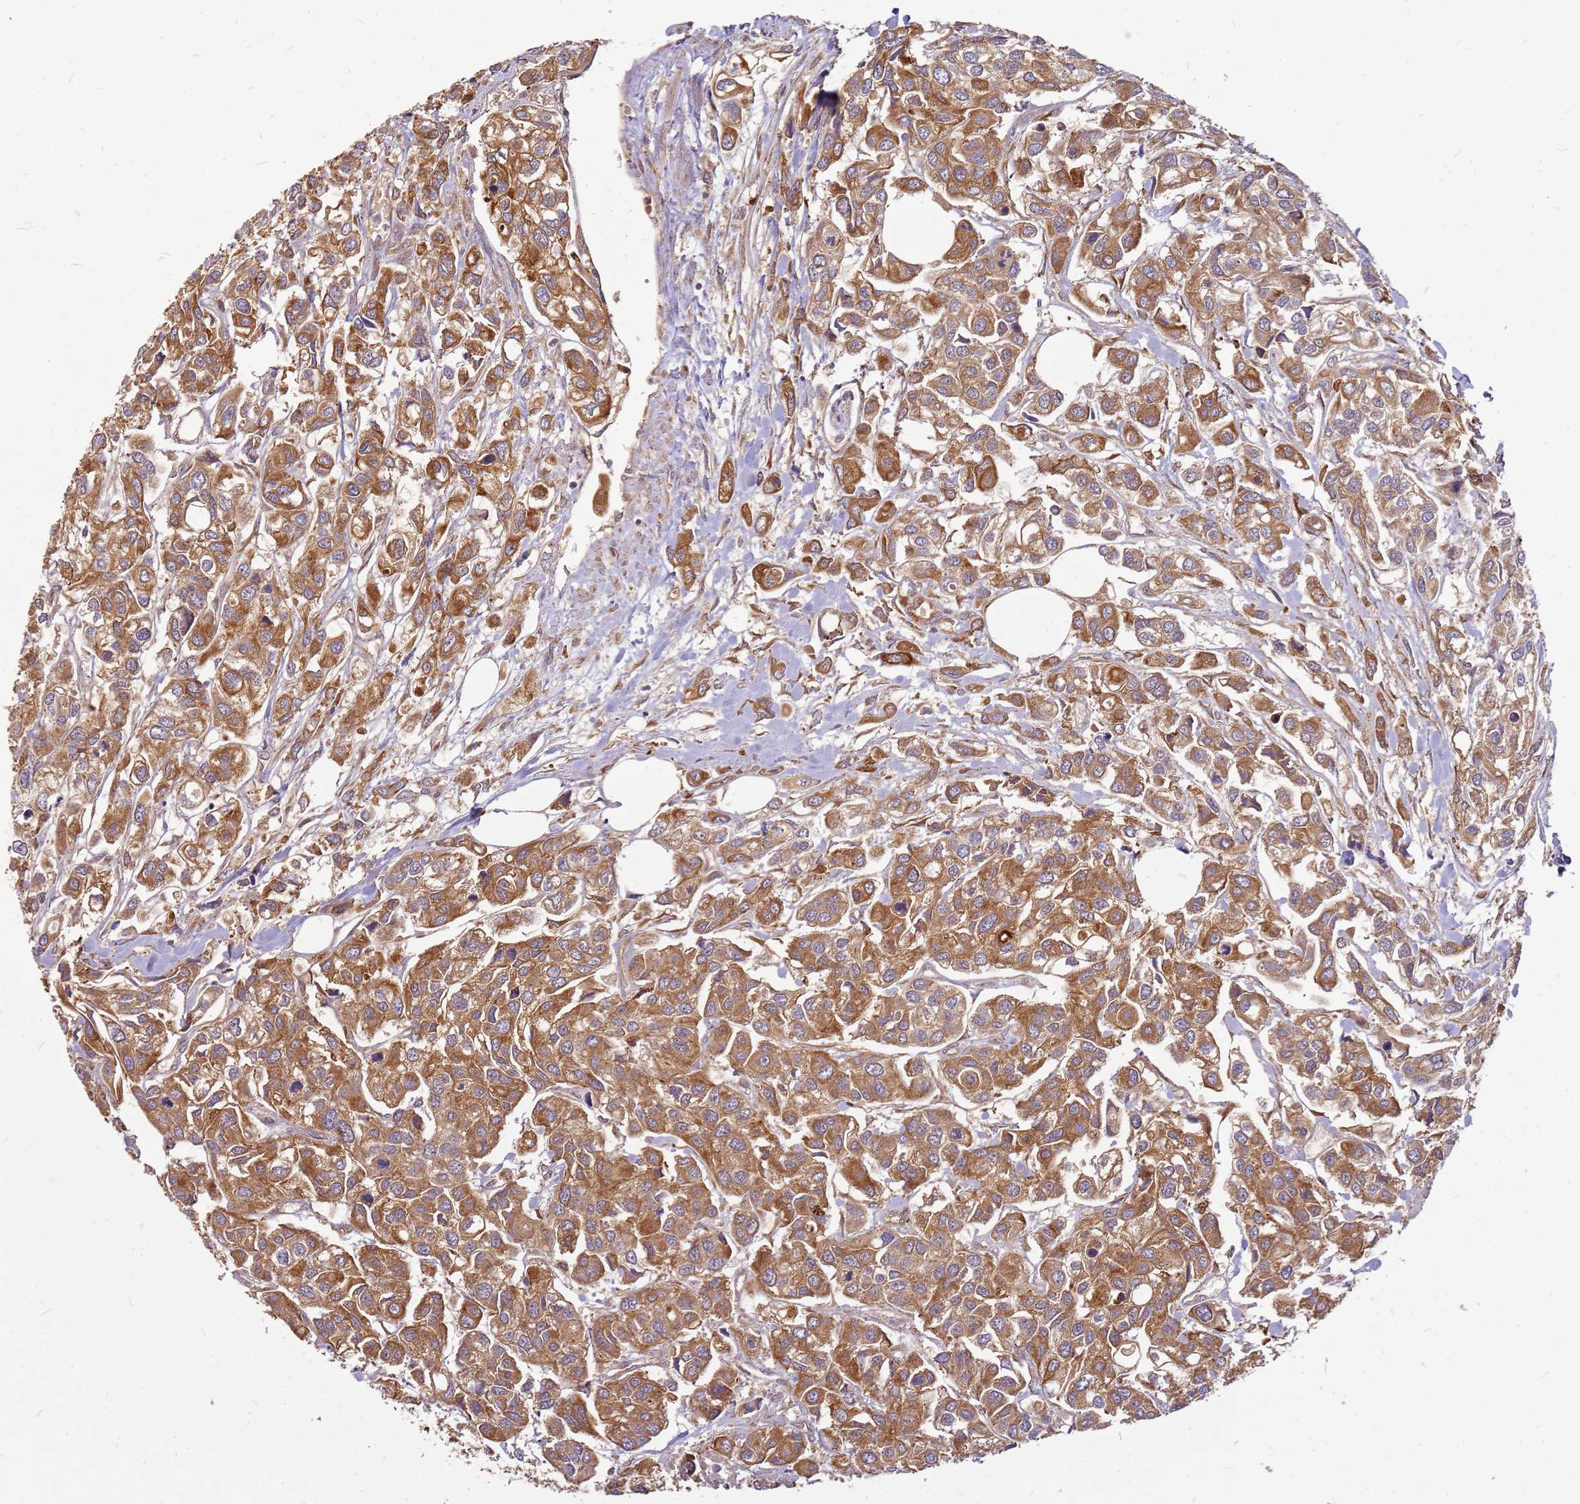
{"staining": {"intensity": "strong", "quantity": ">75%", "location": "cytoplasmic/membranous"}, "tissue": "urothelial cancer", "cell_type": "Tumor cells", "image_type": "cancer", "snomed": [{"axis": "morphology", "description": "Urothelial carcinoma, High grade"}, {"axis": "topography", "description": "Urinary bladder"}], "caption": "Immunohistochemical staining of urothelial cancer displays high levels of strong cytoplasmic/membranous expression in about >75% of tumor cells. (brown staining indicates protein expression, while blue staining denotes nuclei).", "gene": "NUDT14", "patient": {"sex": "male", "age": 67}}